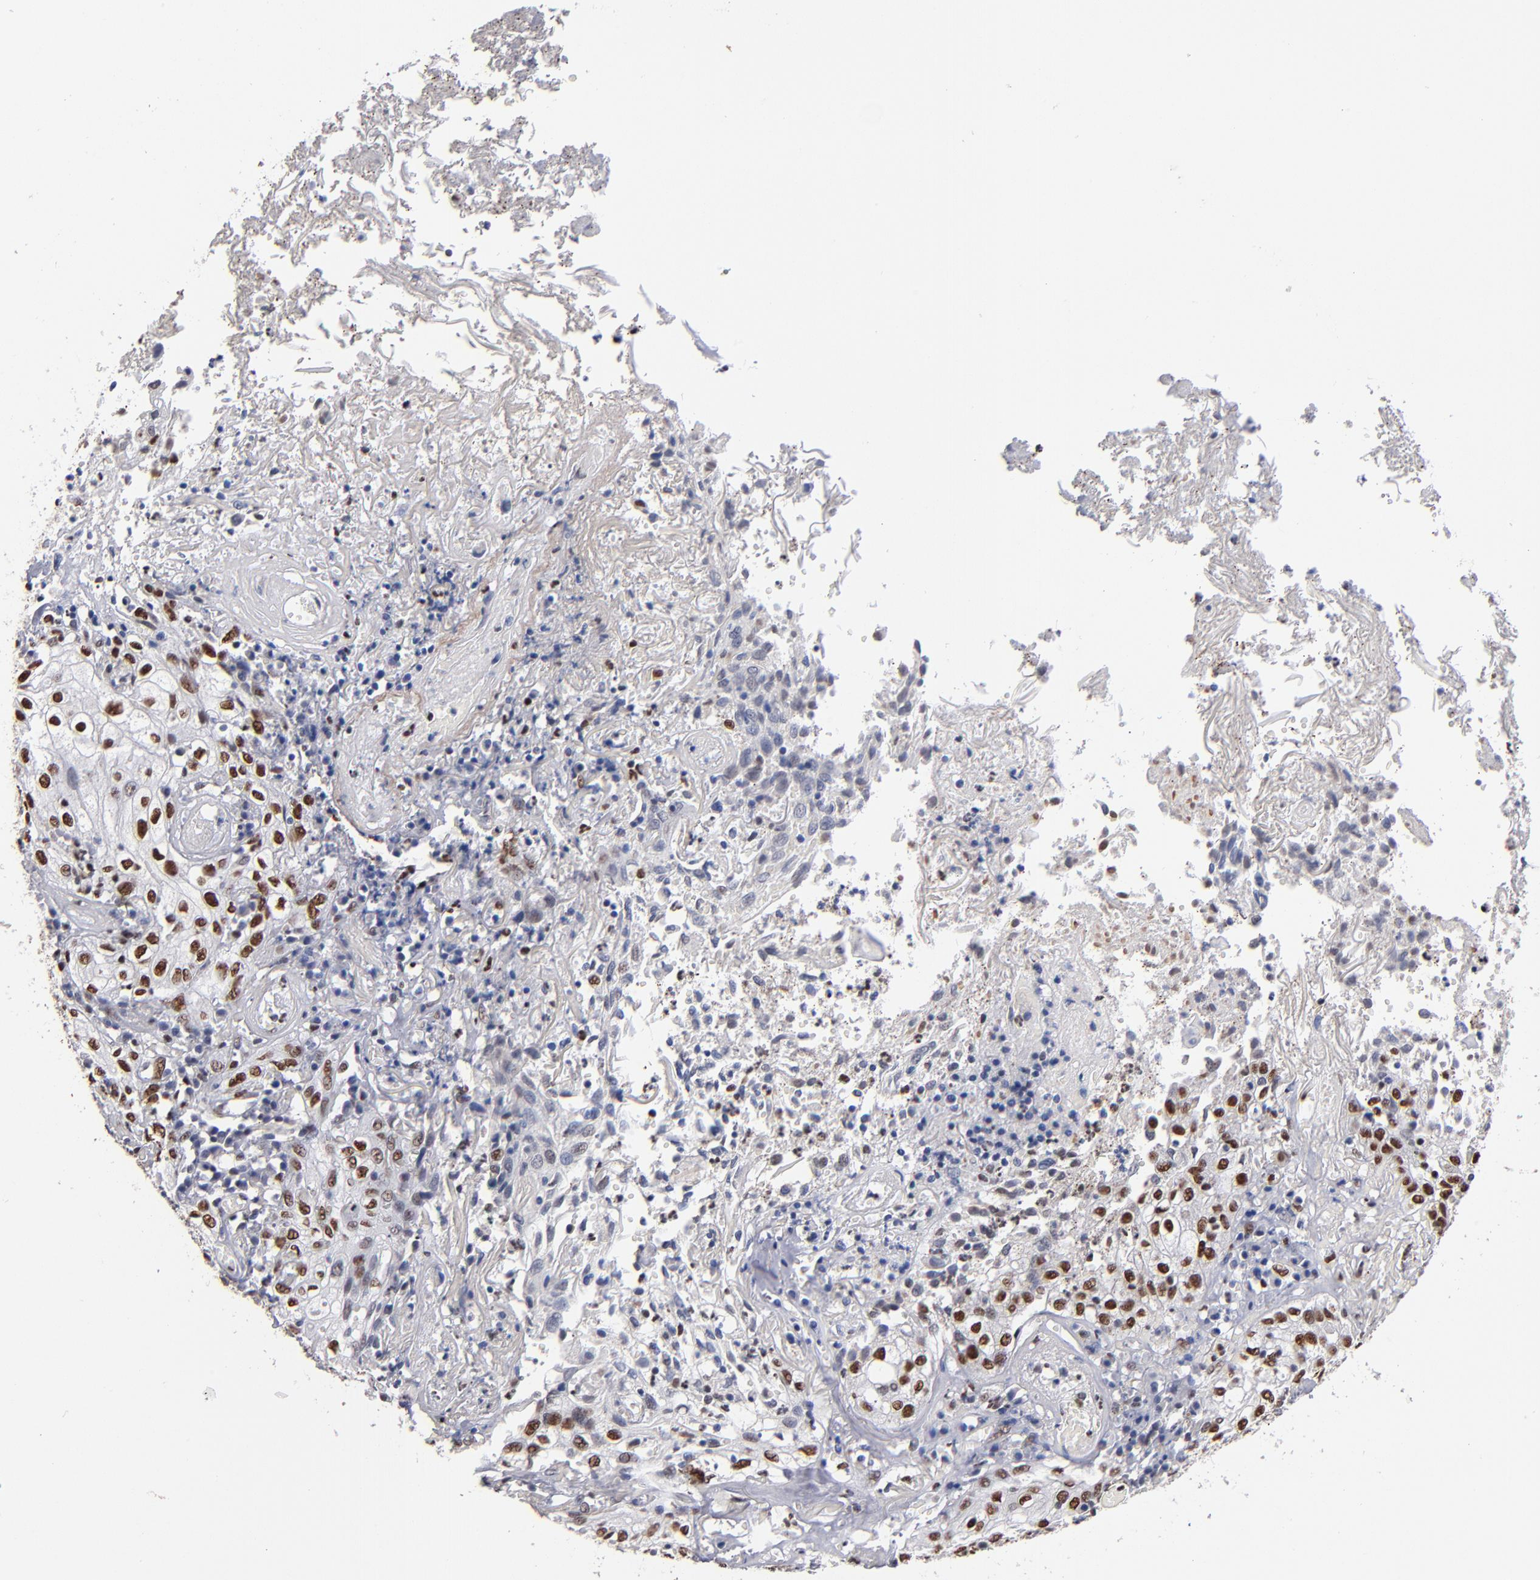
{"staining": {"intensity": "strong", "quantity": ">75%", "location": "nuclear"}, "tissue": "skin cancer", "cell_type": "Tumor cells", "image_type": "cancer", "snomed": [{"axis": "morphology", "description": "Squamous cell carcinoma, NOS"}, {"axis": "topography", "description": "Skin"}], "caption": "Approximately >75% of tumor cells in skin cancer (squamous cell carcinoma) exhibit strong nuclear protein positivity as visualized by brown immunohistochemical staining.", "gene": "MN1", "patient": {"sex": "male", "age": 65}}